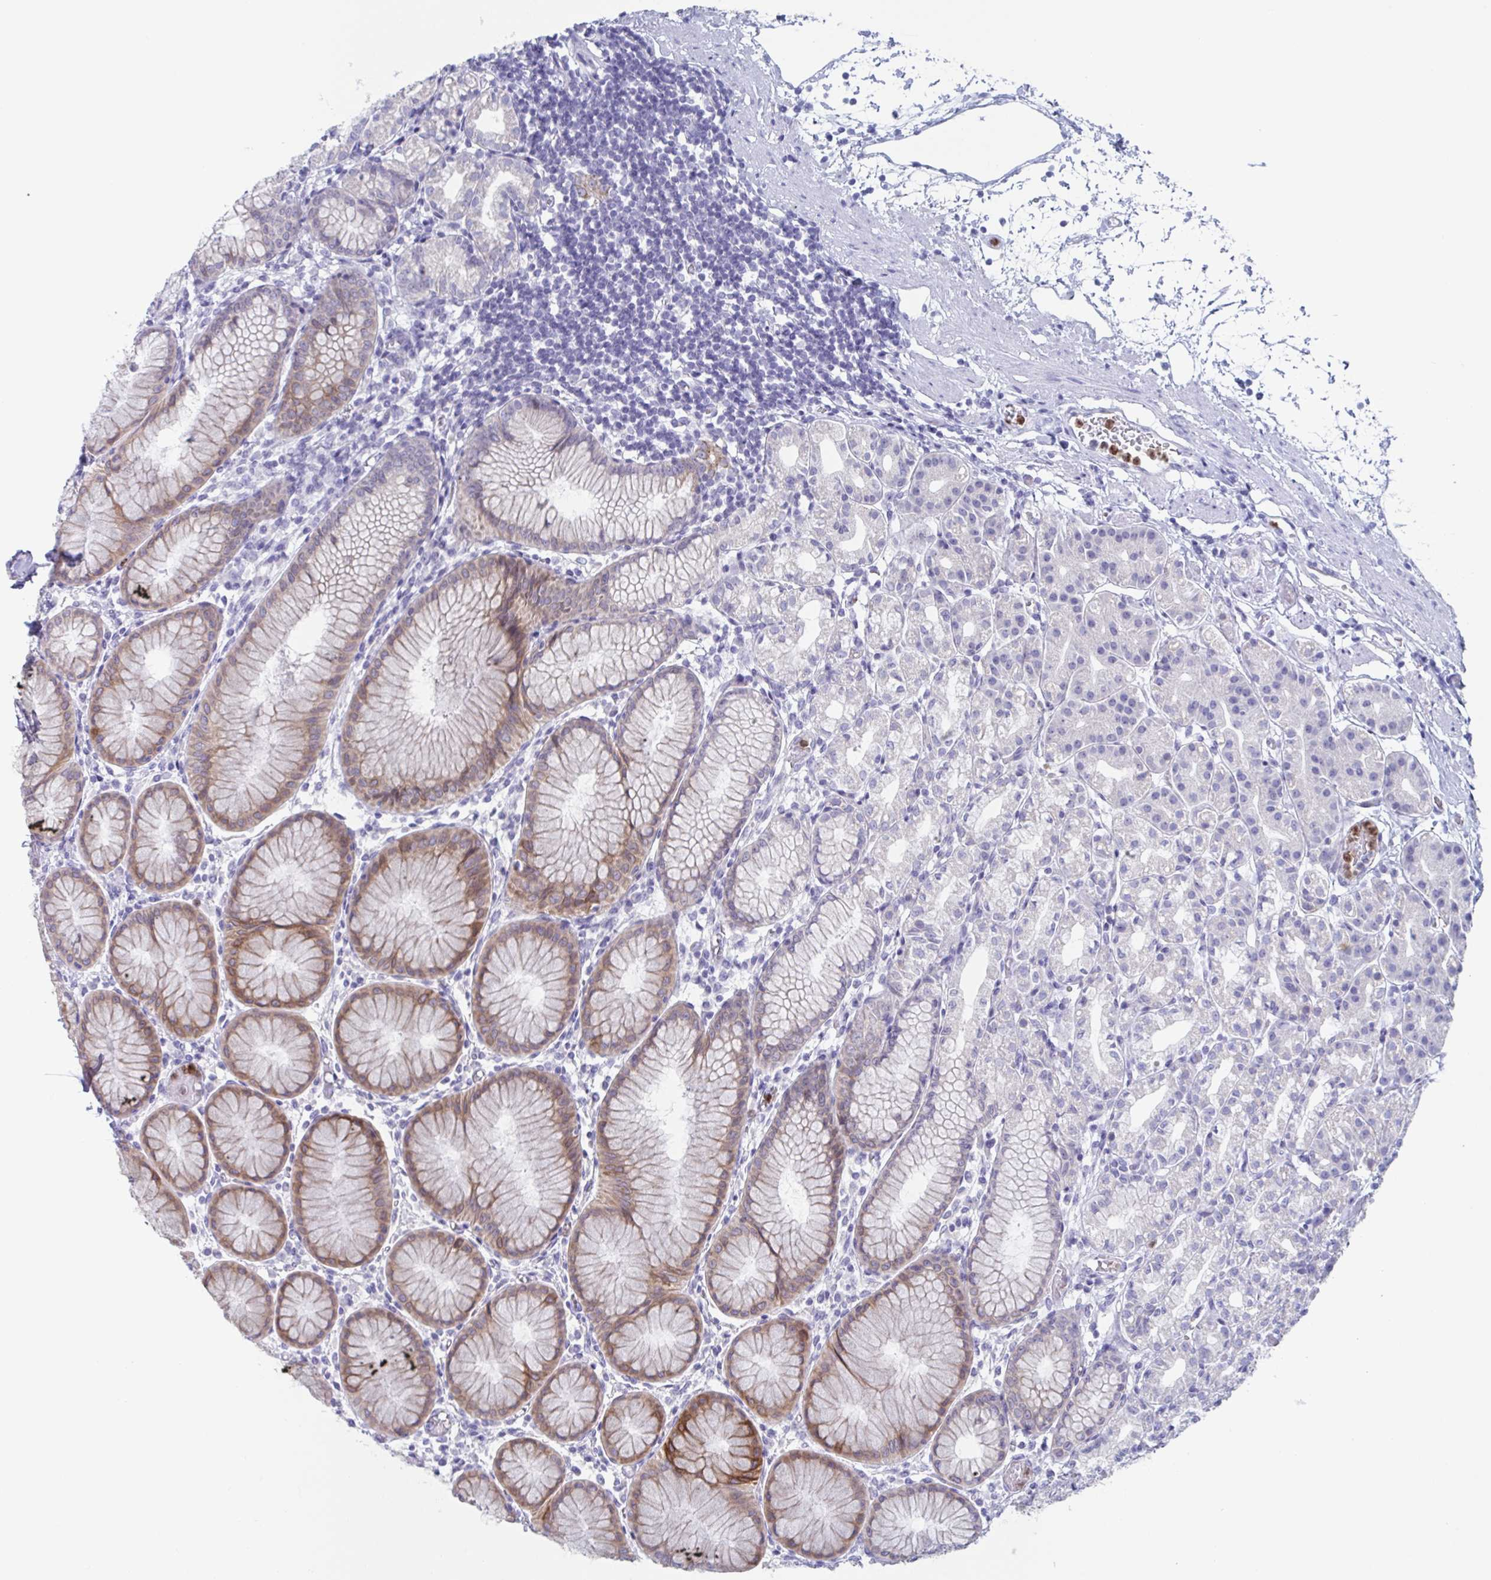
{"staining": {"intensity": "moderate", "quantity": "<25%", "location": "cytoplasmic/membranous"}, "tissue": "stomach", "cell_type": "Glandular cells", "image_type": "normal", "snomed": [{"axis": "morphology", "description": "Normal tissue, NOS"}, {"axis": "topography", "description": "Stomach"}], "caption": "Immunohistochemistry (IHC) histopathology image of benign human stomach stained for a protein (brown), which demonstrates low levels of moderate cytoplasmic/membranous staining in approximately <25% of glandular cells.", "gene": "CYP4F11", "patient": {"sex": "female", "age": 57}}